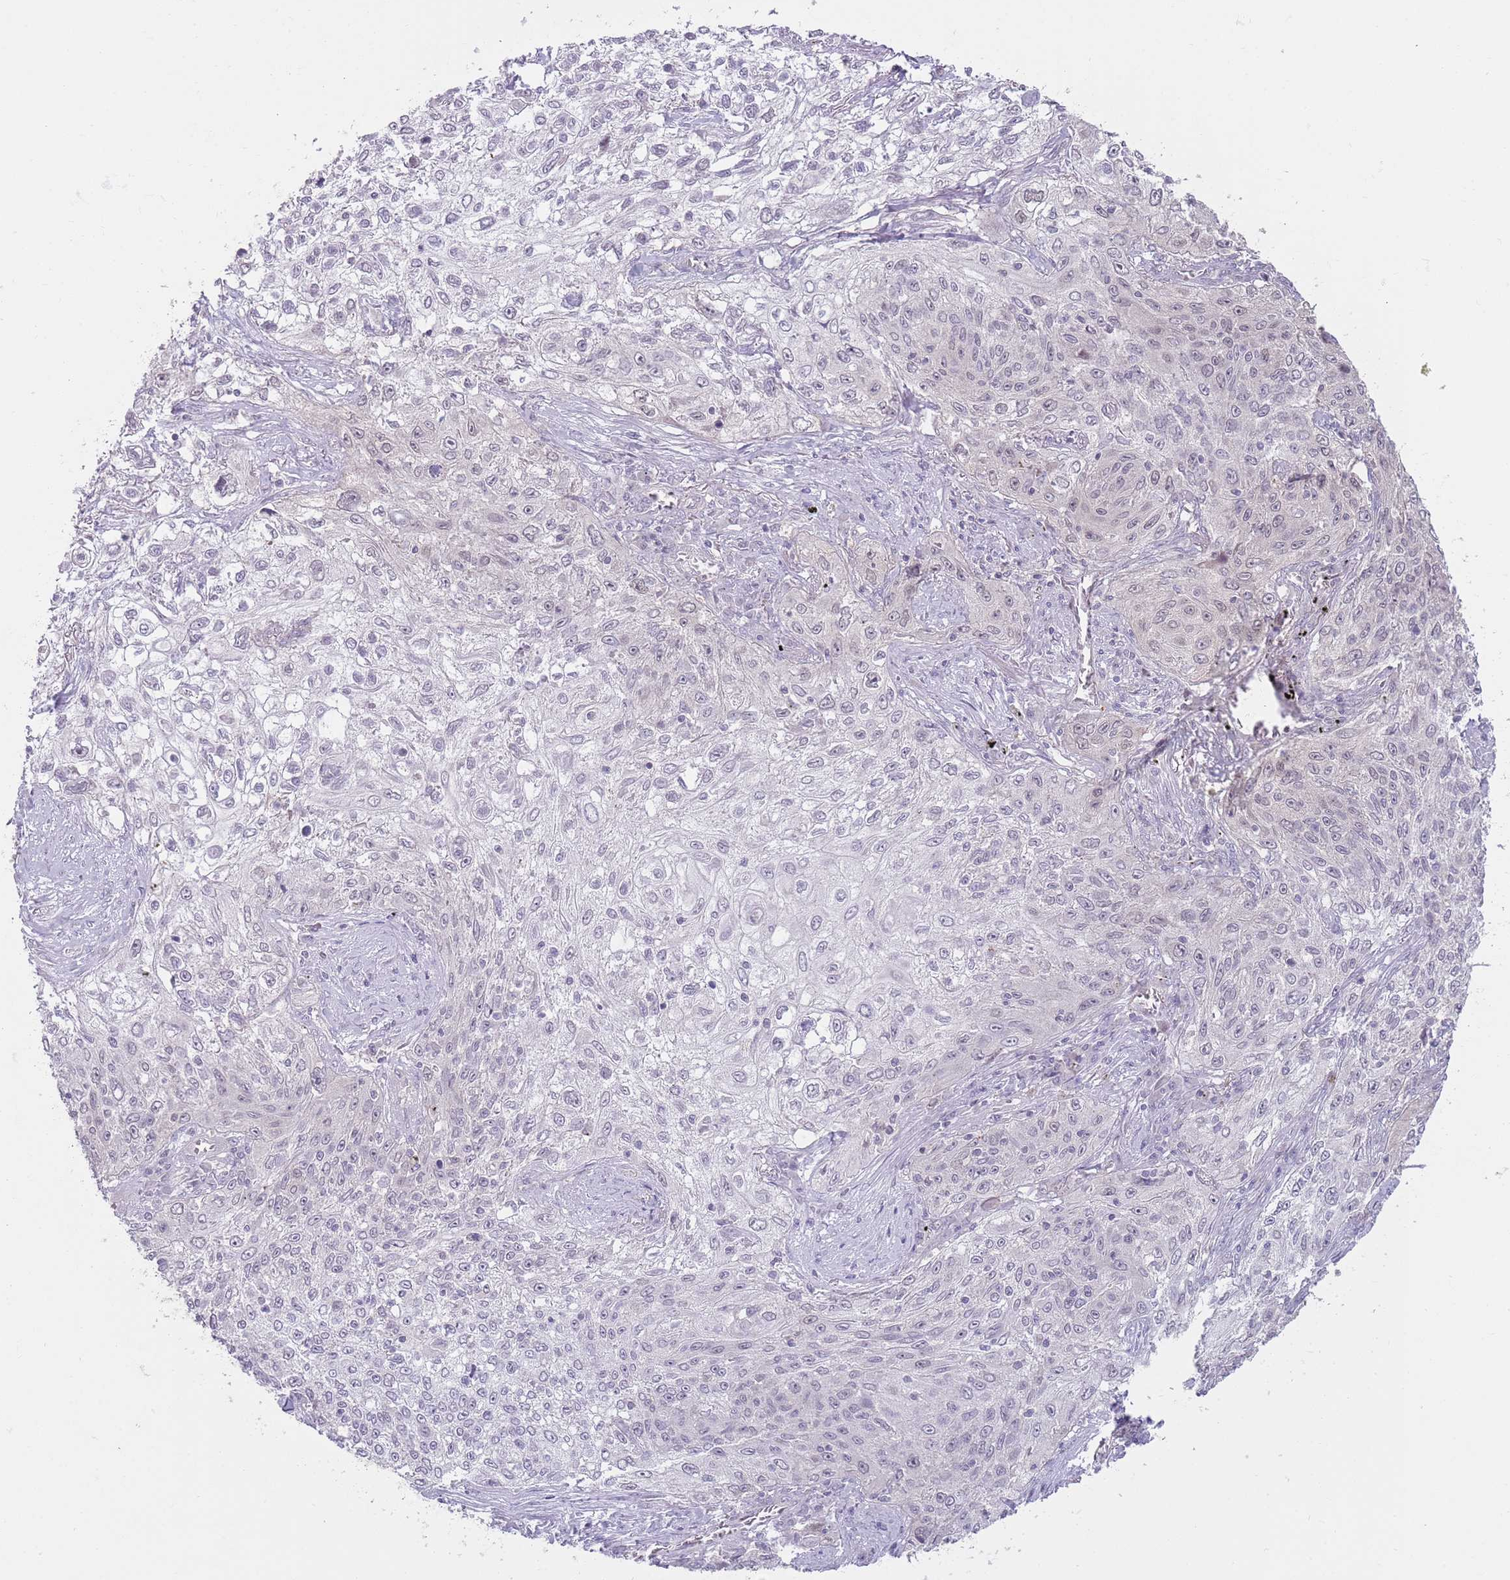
{"staining": {"intensity": "negative", "quantity": "none", "location": "none"}, "tissue": "lung cancer", "cell_type": "Tumor cells", "image_type": "cancer", "snomed": [{"axis": "morphology", "description": "Squamous cell carcinoma, NOS"}, {"axis": "topography", "description": "Lung"}], "caption": "Lung cancer was stained to show a protein in brown. There is no significant positivity in tumor cells. Brightfield microscopy of immunohistochemistry (IHC) stained with DAB (3,3'-diaminobenzidine) (brown) and hematoxylin (blue), captured at high magnification.", "gene": "LDHD", "patient": {"sex": "female", "age": 69}}